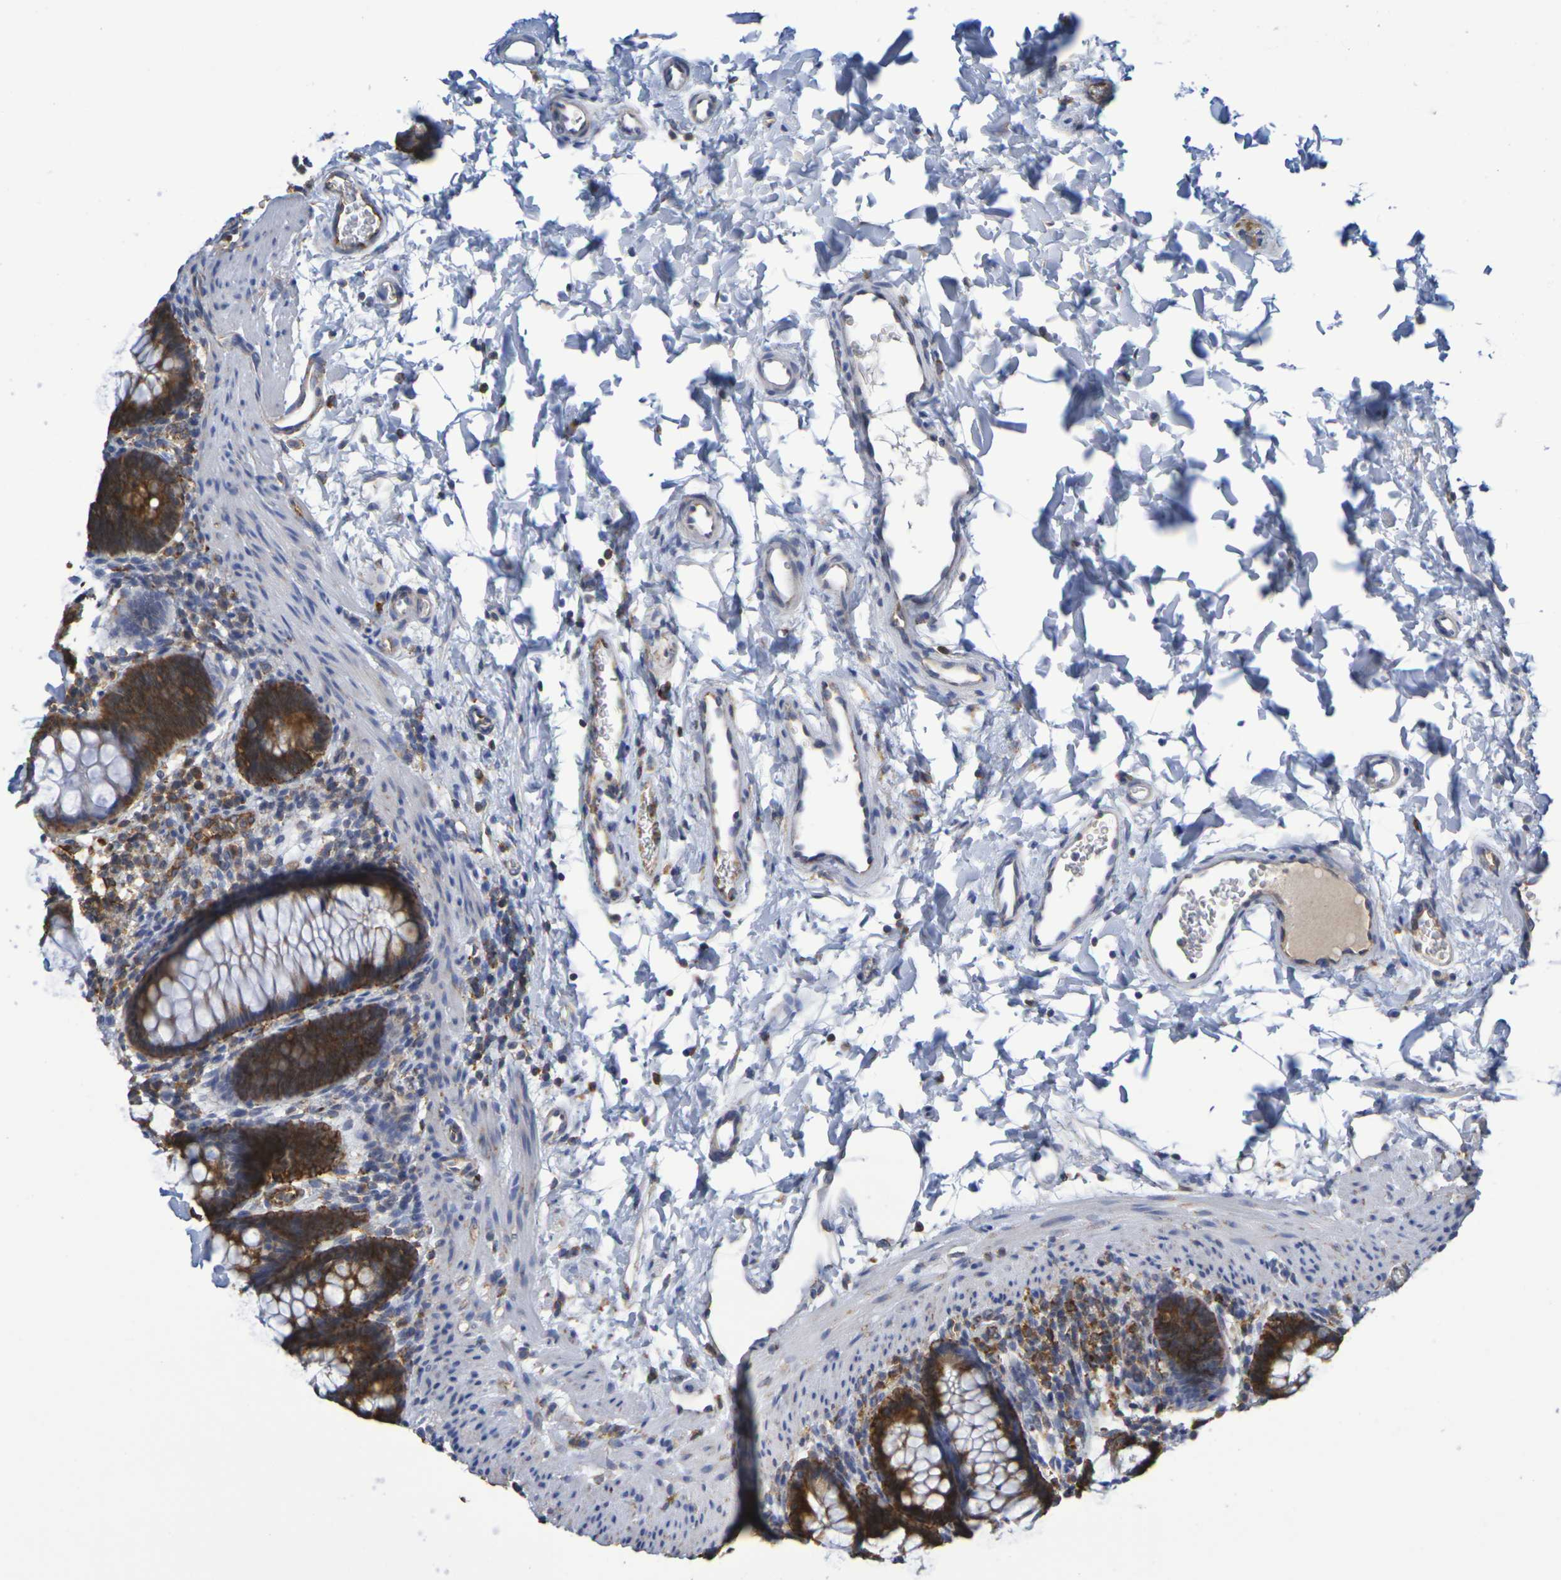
{"staining": {"intensity": "strong", "quantity": ">75%", "location": "cytoplasmic/membranous"}, "tissue": "rectum", "cell_type": "Glandular cells", "image_type": "normal", "snomed": [{"axis": "morphology", "description": "Normal tissue, NOS"}, {"axis": "topography", "description": "Rectum"}], "caption": "Protein analysis of normal rectum shows strong cytoplasmic/membranous staining in about >75% of glandular cells. The staining is performed using DAB (3,3'-diaminobenzidine) brown chromogen to label protein expression. The nuclei are counter-stained blue using hematoxylin.", "gene": "CHRNB1", "patient": {"sex": "female", "age": 24}}